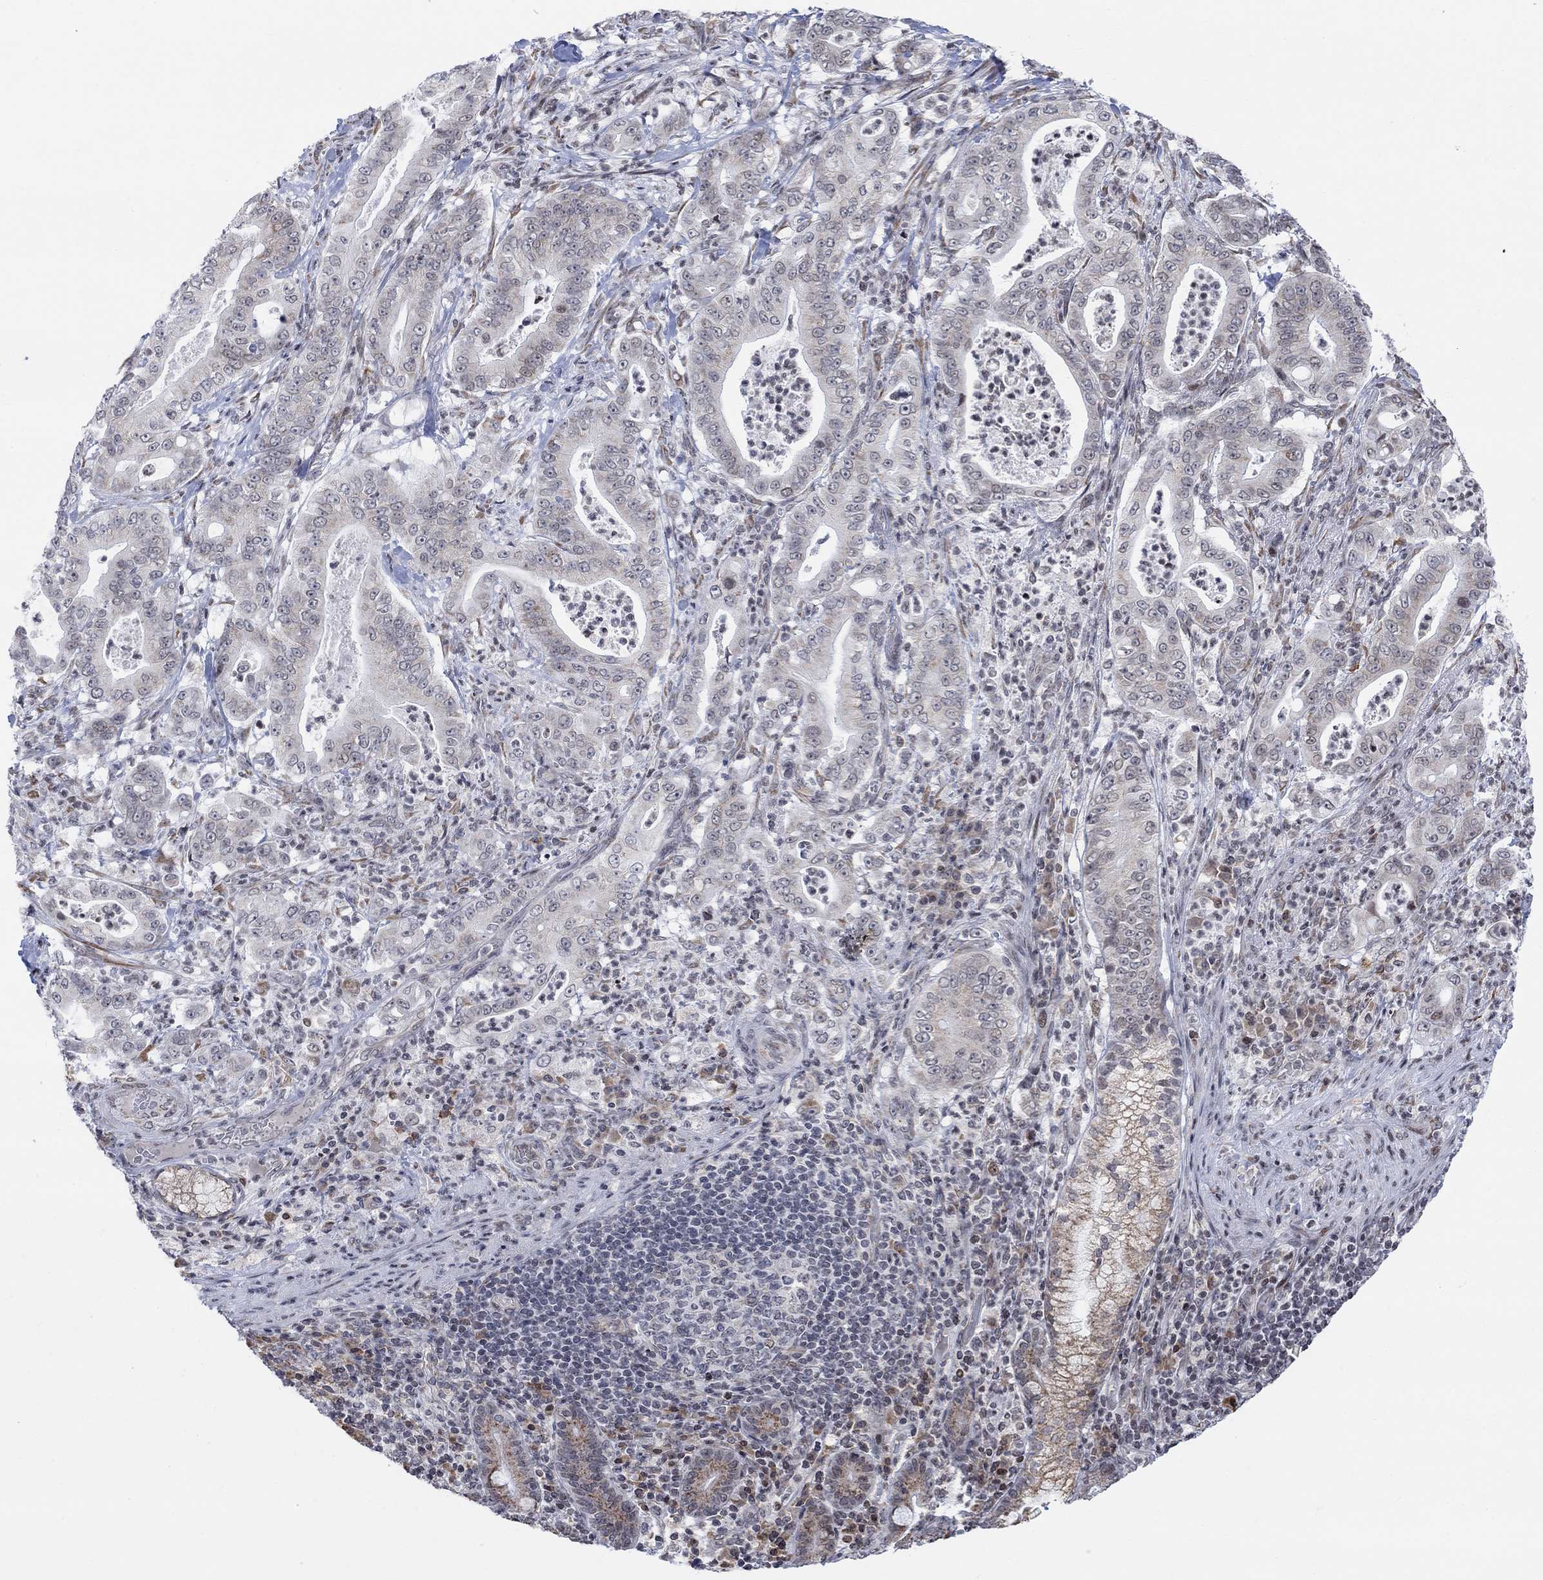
{"staining": {"intensity": "negative", "quantity": "none", "location": "none"}, "tissue": "pancreatic cancer", "cell_type": "Tumor cells", "image_type": "cancer", "snomed": [{"axis": "morphology", "description": "Adenocarcinoma, NOS"}, {"axis": "topography", "description": "Pancreas"}], "caption": "The photomicrograph shows no significant staining in tumor cells of pancreatic cancer (adenocarcinoma).", "gene": "ABHD14A", "patient": {"sex": "male", "age": 71}}